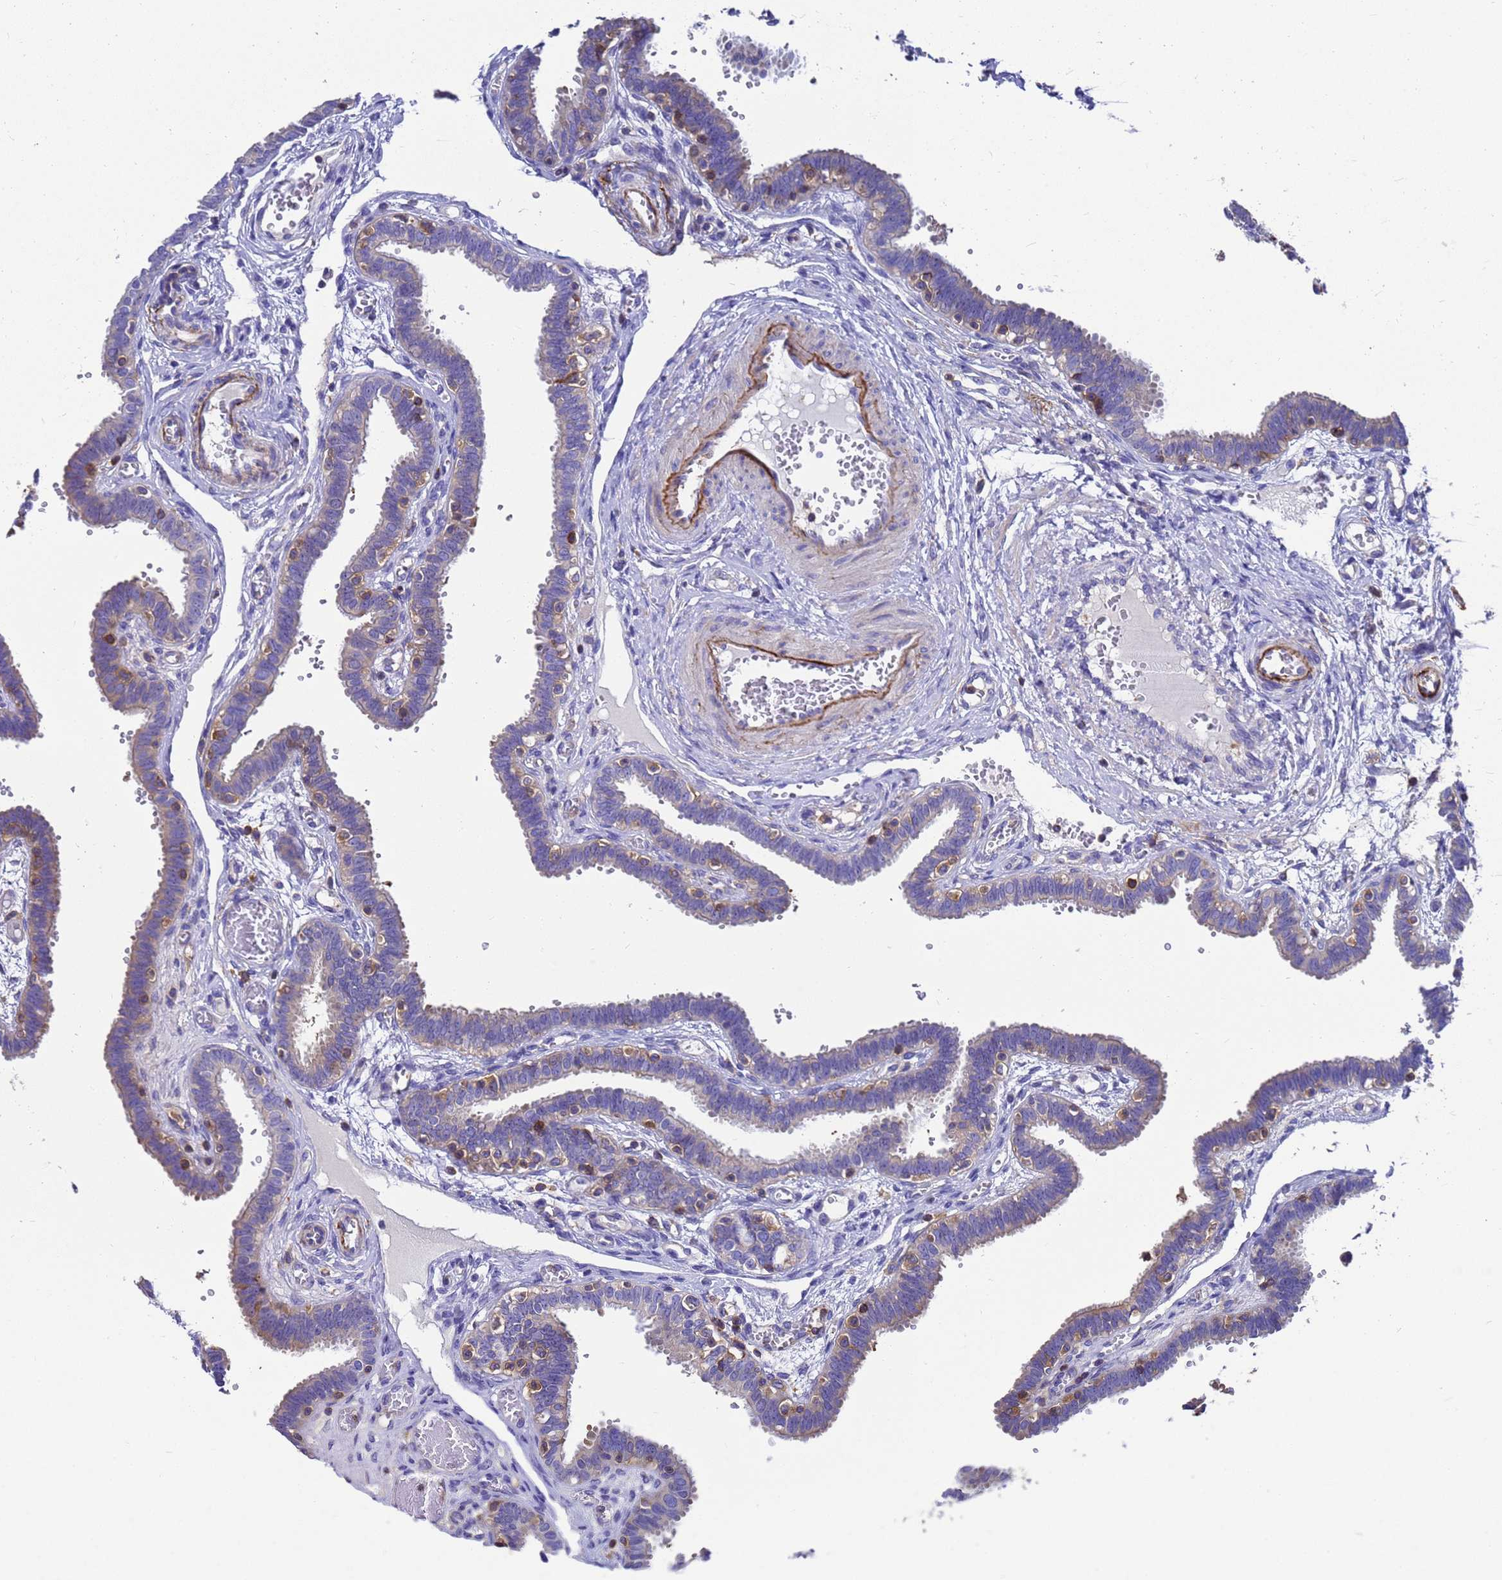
{"staining": {"intensity": "weak", "quantity": "<25%", "location": "cytoplasmic/membranous"}, "tissue": "fallopian tube", "cell_type": "Glandular cells", "image_type": "normal", "snomed": [{"axis": "morphology", "description": "Normal tissue, NOS"}, {"axis": "topography", "description": "Fallopian tube"}, {"axis": "topography", "description": "Placenta"}], "caption": "The micrograph exhibits no significant positivity in glandular cells of fallopian tube. (IHC, brightfield microscopy, high magnification).", "gene": "ZNF235", "patient": {"sex": "female", "age": 32}}